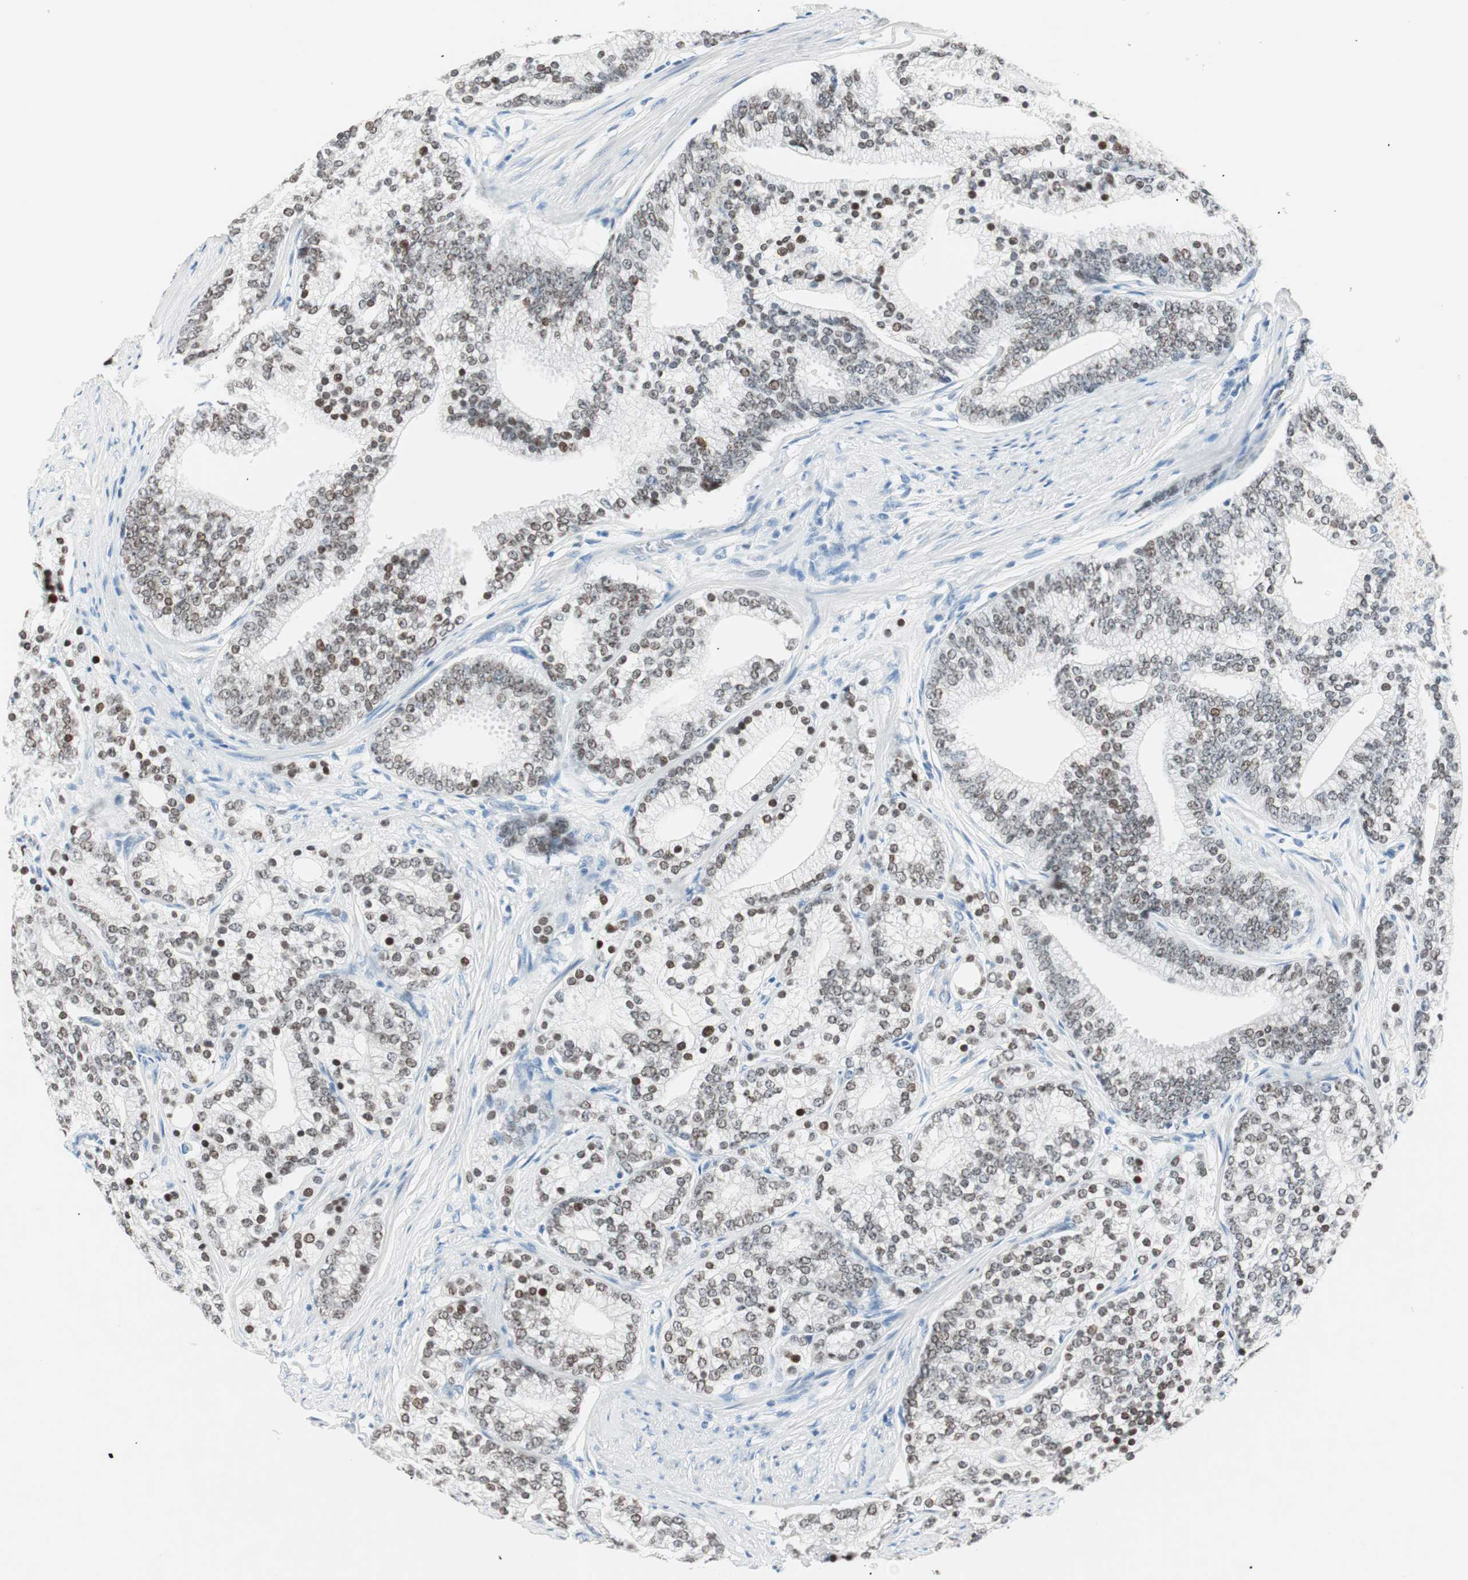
{"staining": {"intensity": "moderate", "quantity": ">75%", "location": "nuclear"}, "tissue": "prostate cancer", "cell_type": "Tumor cells", "image_type": "cancer", "snomed": [{"axis": "morphology", "description": "Adenocarcinoma, Low grade"}, {"axis": "topography", "description": "Prostate"}], "caption": "A brown stain shows moderate nuclear expression of a protein in human prostate cancer (adenocarcinoma (low-grade)) tumor cells. The protein of interest is shown in brown color, while the nuclei are stained blue.", "gene": "HOXB13", "patient": {"sex": "male", "age": 71}}